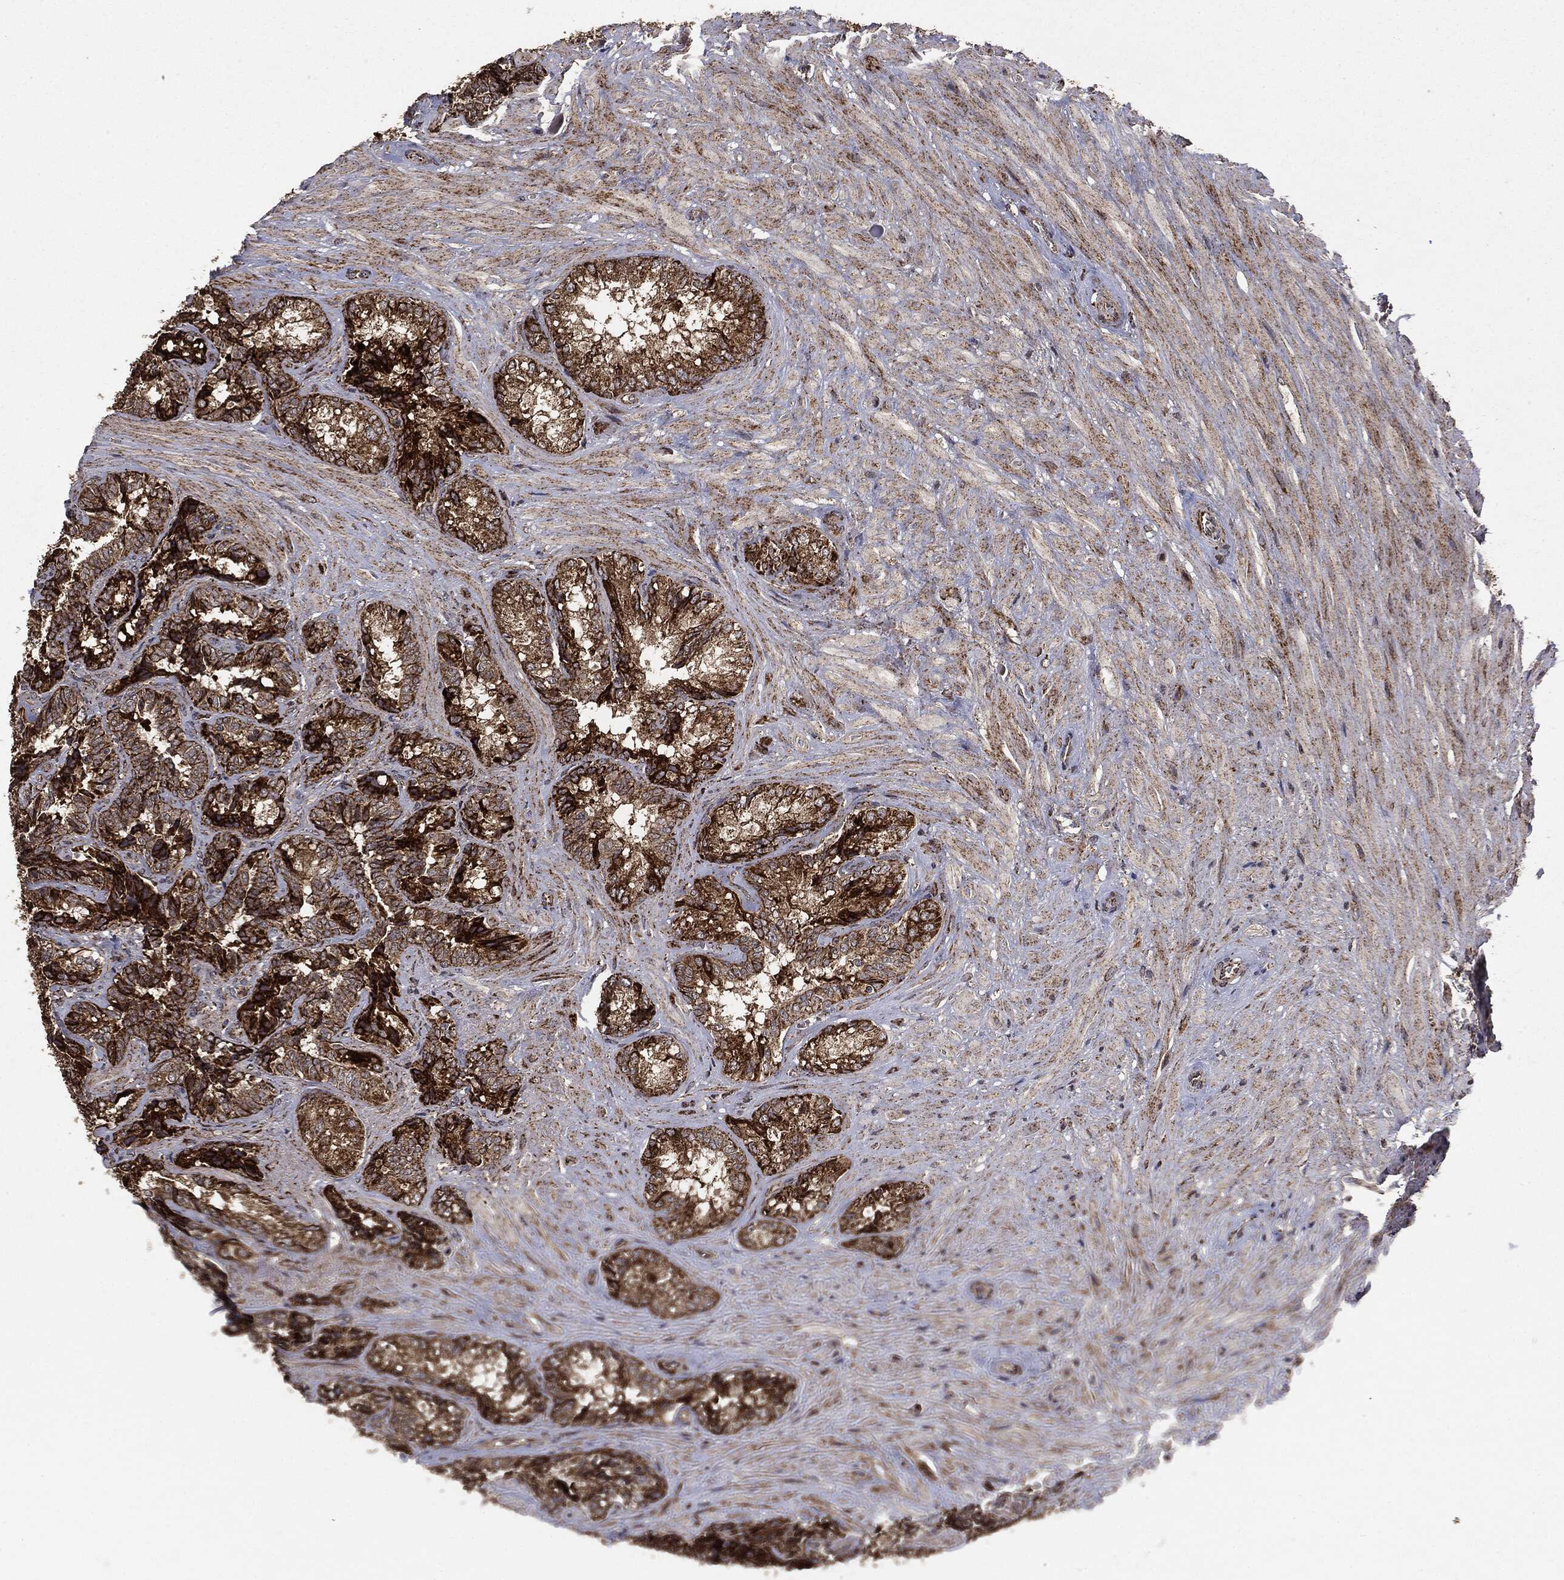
{"staining": {"intensity": "strong", "quantity": ">75%", "location": "cytoplasmic/membranous"}, "tissue": "seminal vesicle", "cell_type": "Glandular cells", "image_type": "normal", "snomed": [{"axis": "morphology", "description": "Normal tissue, NOS"}, {"axis": "topography", "description": "Seminal veicle"}], "caption": "Seminal vesicle stained with a brown dye exhibits strong cytoplasmic/membranous positive positivity in about >75% of glandular cells.", "gene": "MAP2K1", "patient": {"sex": "male", "age": 68}}